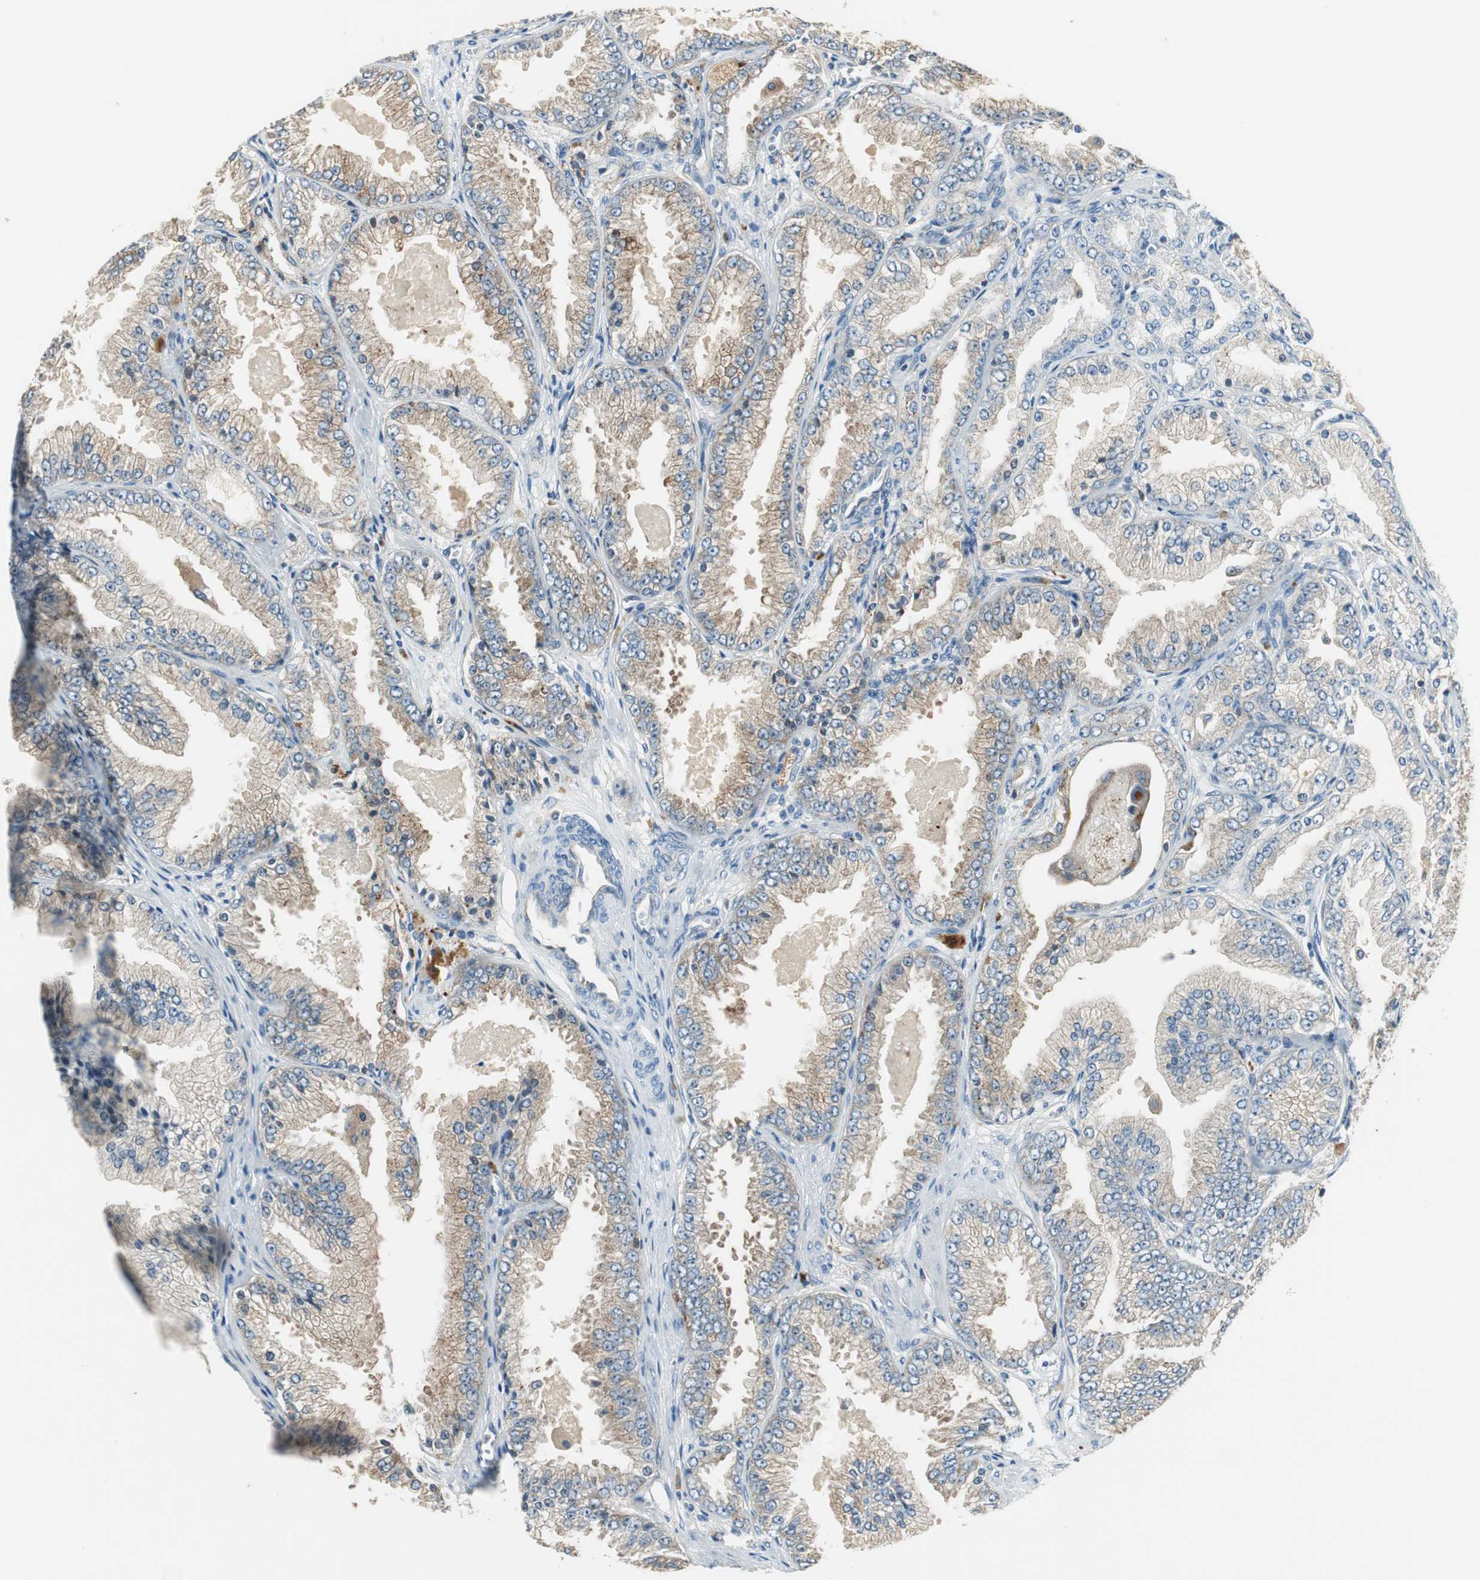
{"staining": {"intensity": "weak", "quantity": ">75%", "location": "cytoplasmic/membranous"}, "tissue": "prostate cancer", "cell_type": "Tumor cells", "image_type": "cancer", "snomed": [{"axis": "morphology", "description": "Adenocarcinoma, High grade"}, {"axis": "topography", "description": "Prostate"}], "caption": "A photomicrograph of adenocarcinoma (high-grade) (prostate) stained for a protein exhibits weak cytoplasmic/membranous brown staining in tumor cells.", "gene": "NCK1", "patient": {"sex": "male", "age": 61}}